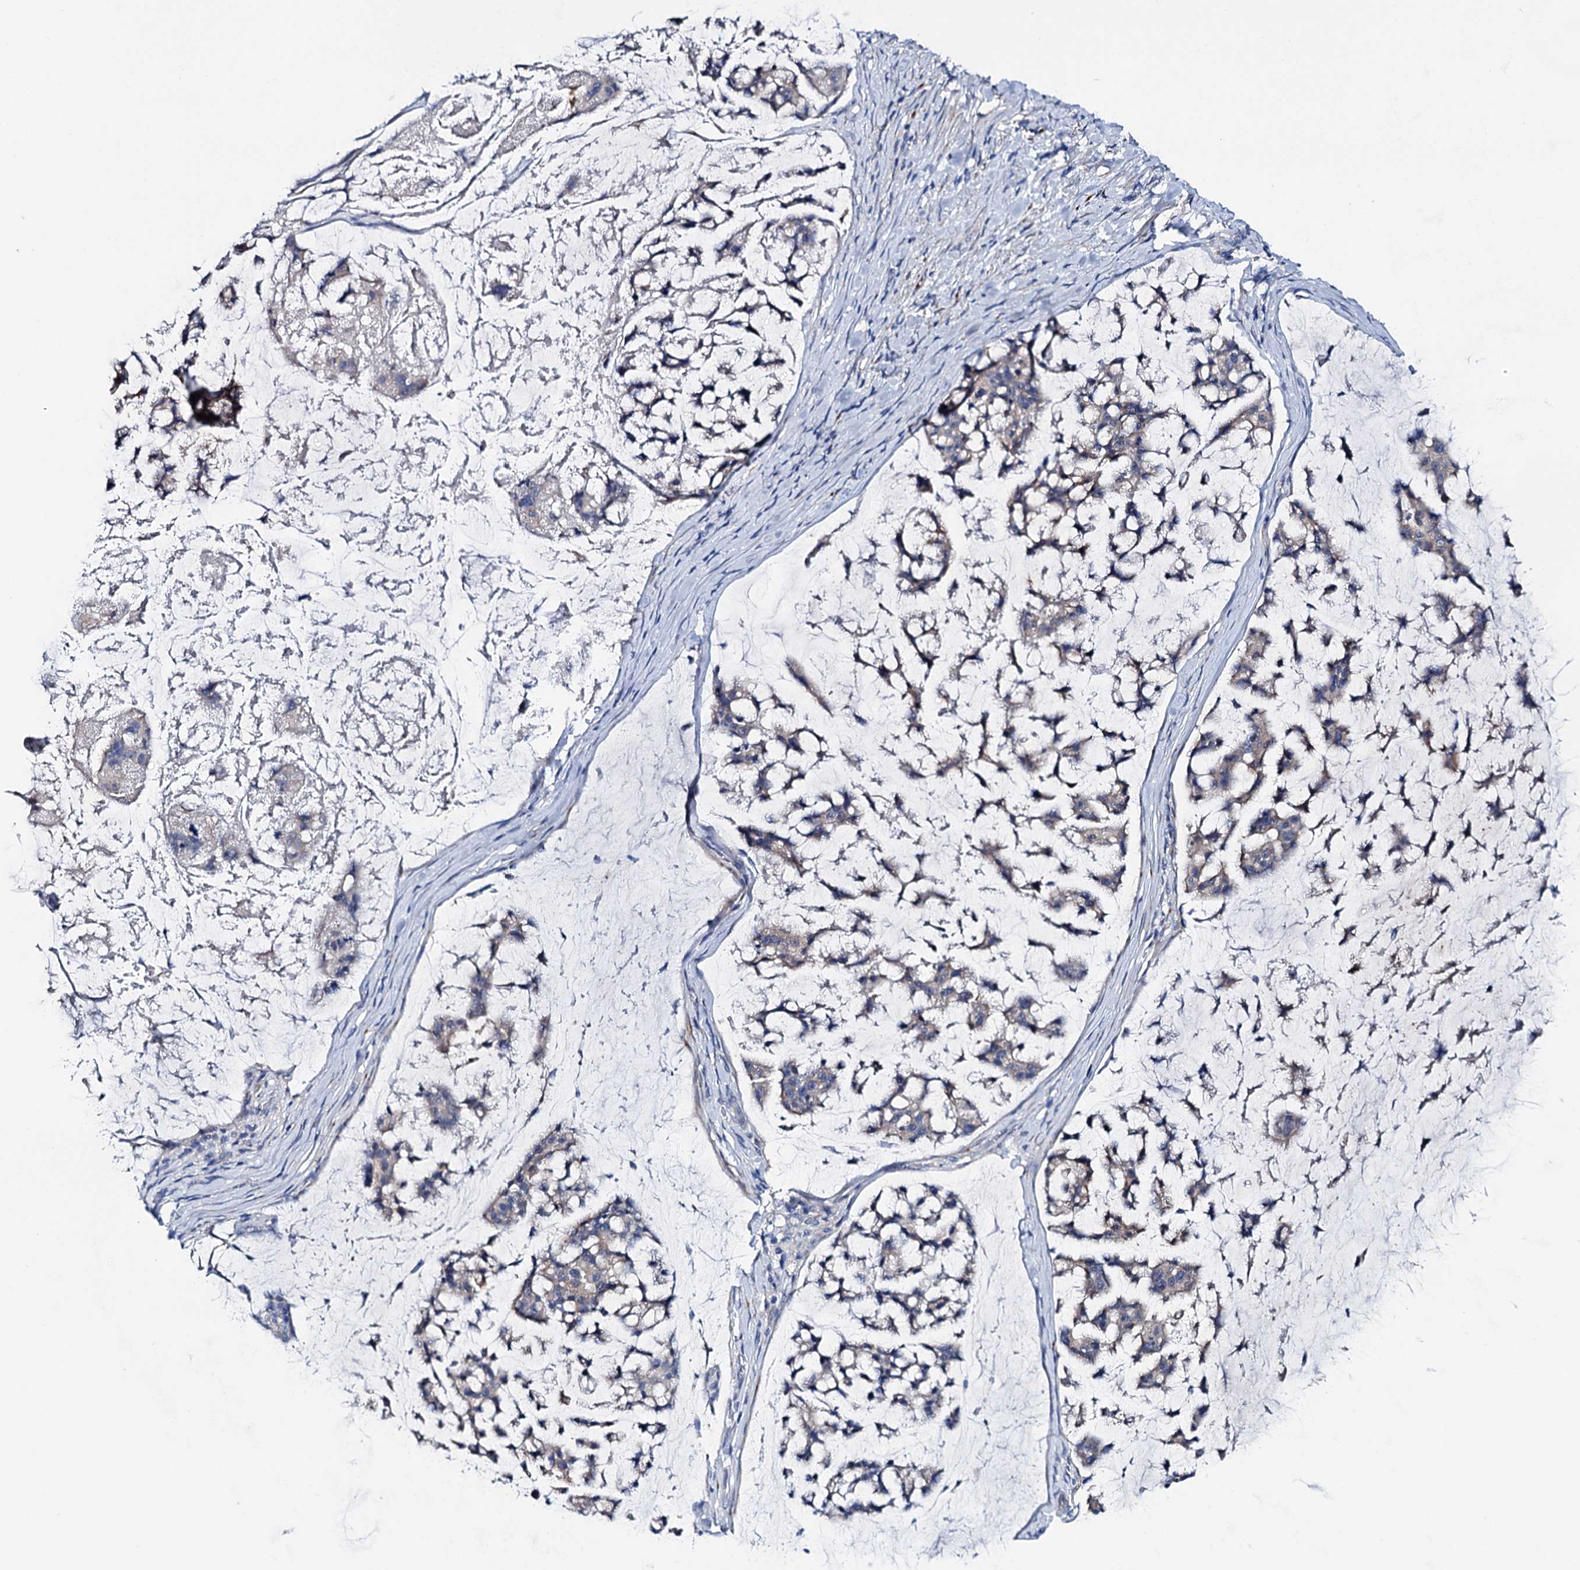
{"staining": {"intensity": "negative", "quantity": "none", "location": "none"}, "tissue": "stomach cancer", "cell_type": "Tumor cells", "image_type": "cancer", "snomed": [{"axis": "morphology", "description": "Adenocarcinoma, NOS"}, {"axis": "topography", "description": "Stomach, lower"}], "caption": "Protein analysis of adenocarcinoma (stomach) reveals no significant staining in tumor cells.", "gene": "SHROOM1", "patient": {"sex": "male", "age": 67}}